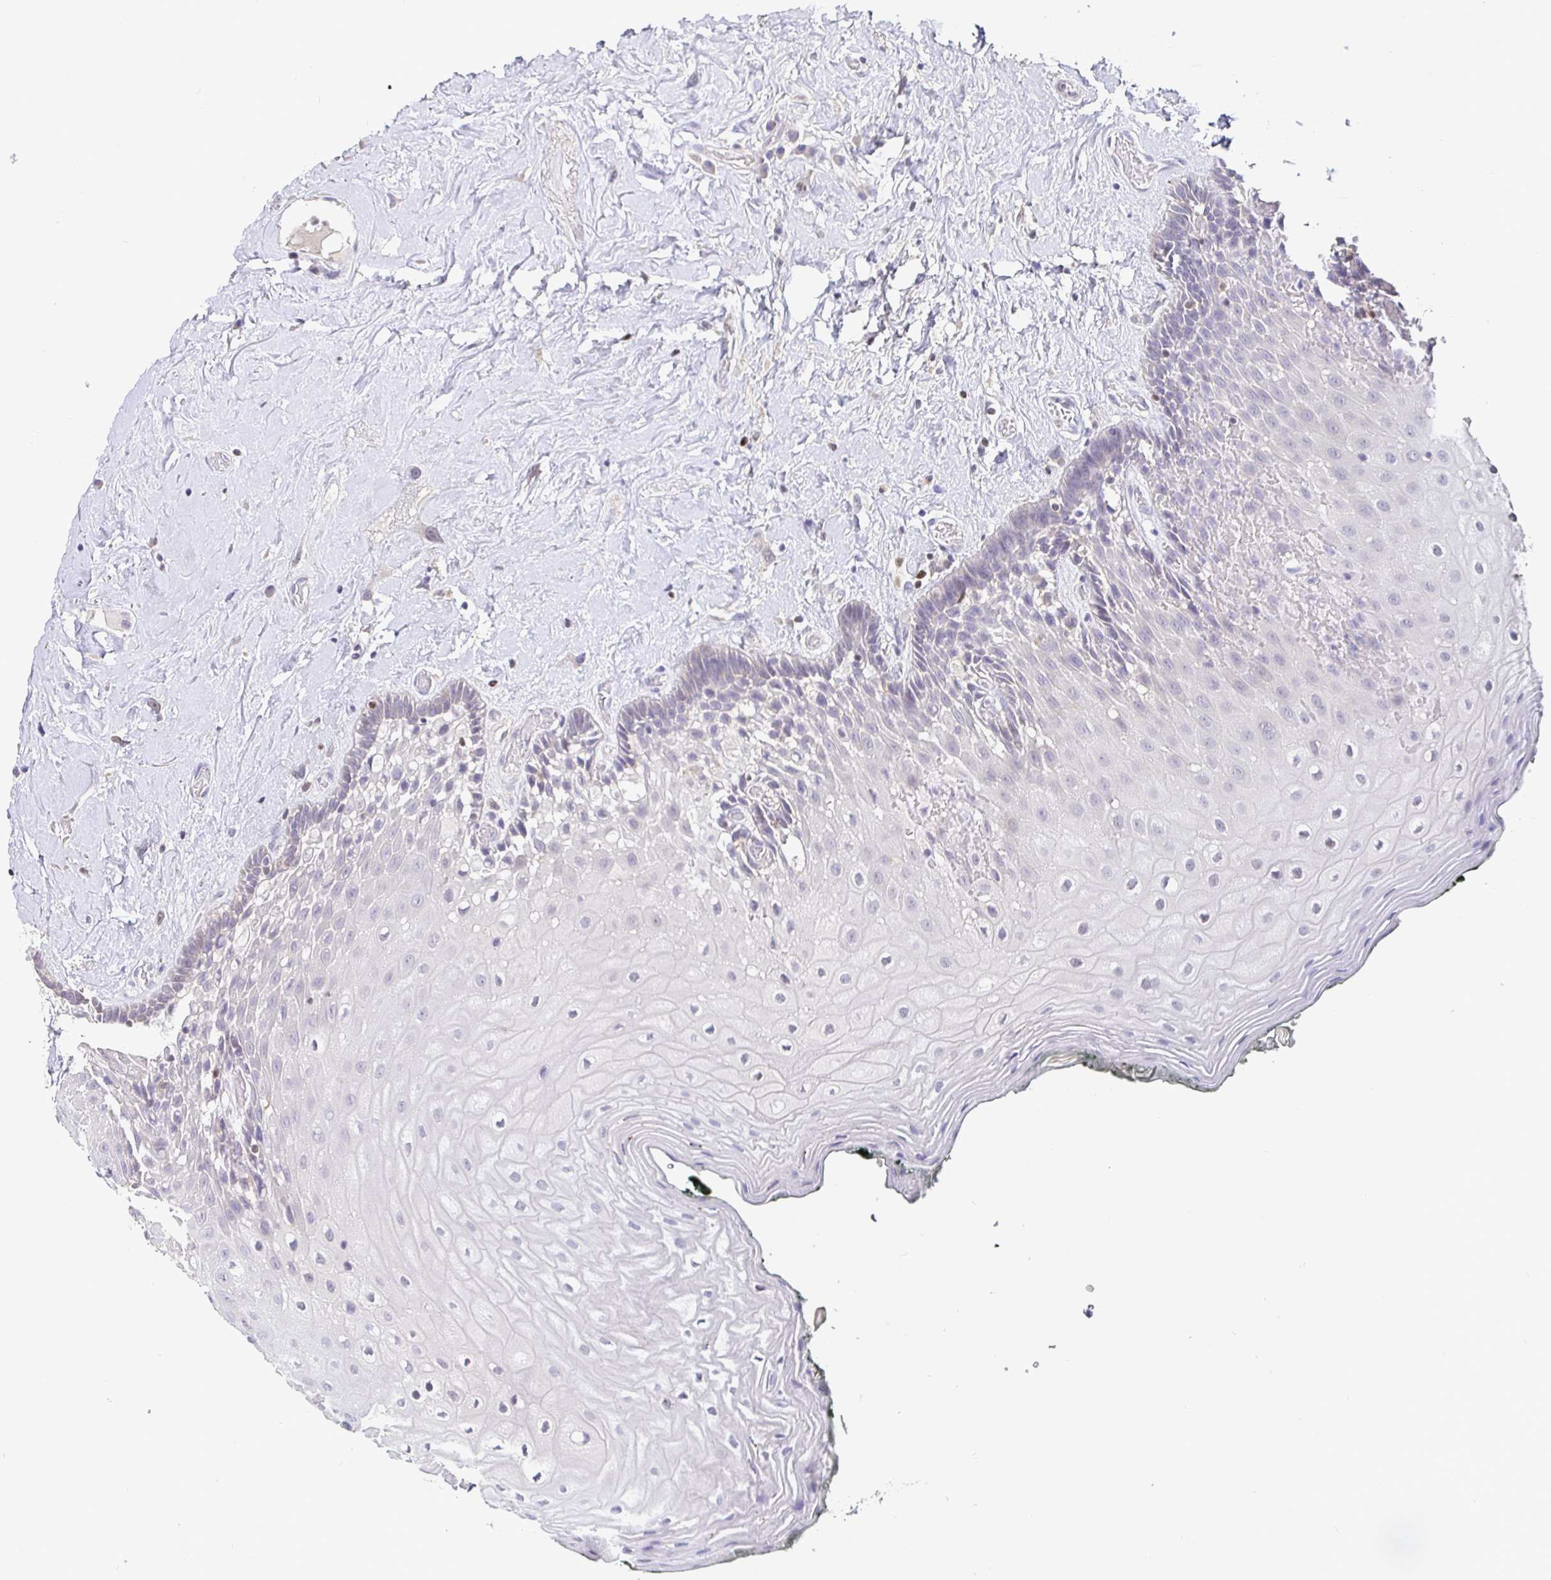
{"staining": {"intensity": "negative", "quantity": "none", "location": "none"}, "tissue": "oral mucosa", "cell_type": "Squamous epithelial cells", "image_type": "normal", "snomed": [{"axis": "morphology", "description": "Normal tissue, NOS"}, {"axis": "morphology", "description": "Squamous cell carcinoma, NOS"}, {"axis": "topography", "description": "Oral tissue"}, {"axis": "topography", "description": "Head-Neck"}], "caption": "The immunohistochemistry (IHC) micrograph has no significant staining in squamous epithelial cells of oral mucosa.", "gene": "SATB1", "patient": {"sex": "male", "age": 64}}